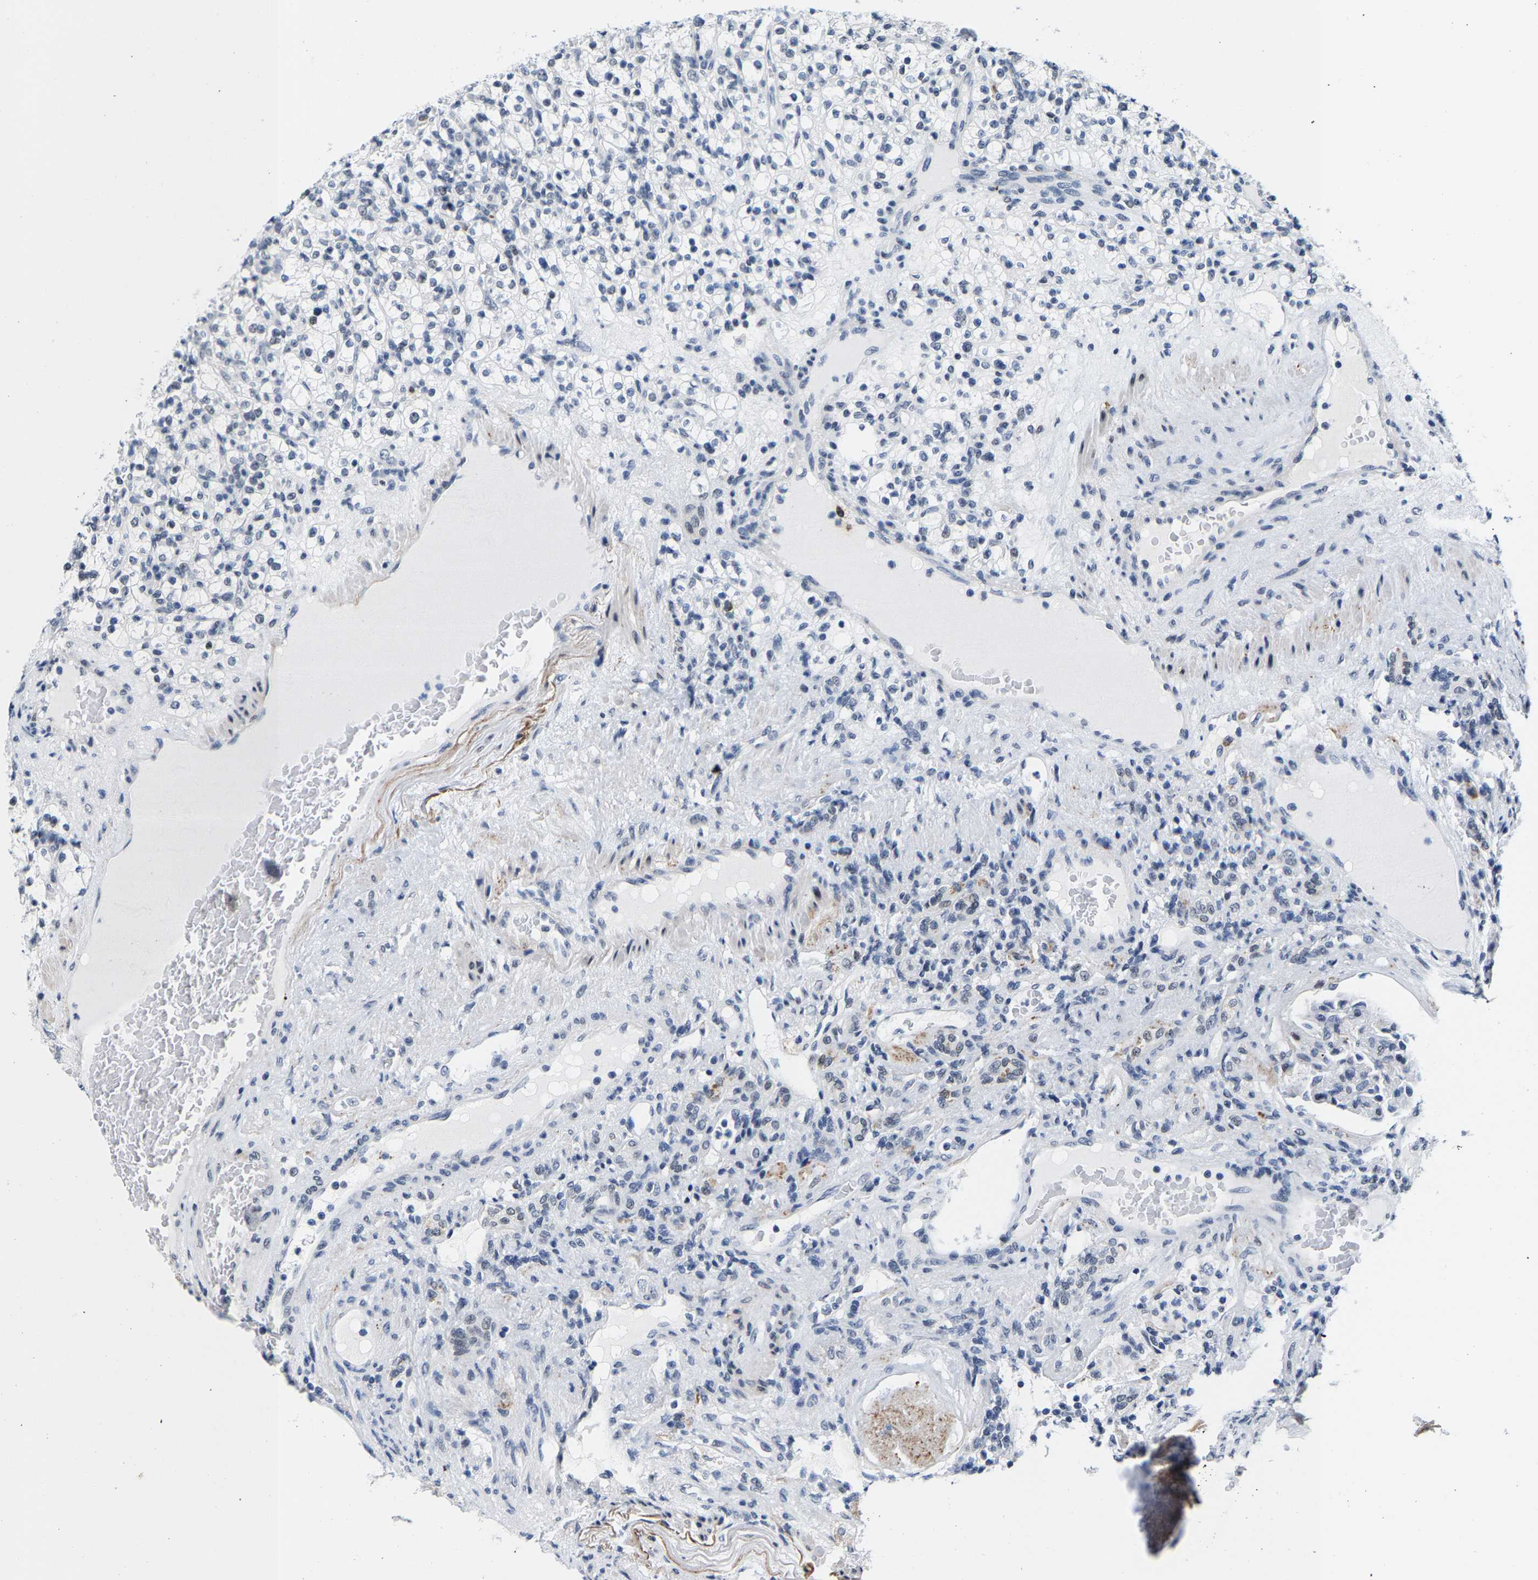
{"staining": {"intensity": "negative", "quantity": "none", "location": "none"}, "tissue": "renal cancer", "cell_type": "Tumor cells", "image_type": "cancer", "snomed": [{"axis": "morphology", "description": "Normal tissue, NOS"}, {"axis": "morphology", "description": "Adenocarcinoma, NOS"}, {"axis": "topography", "description": "Kidney"}], "caption": "High power microscopy histopathology image of an immunohistochemistry image of renal cancer, revealing no significant positivity in tumor cells.", "gene": "SETD1B", "patient": {"sex": "female", "age": 72}}